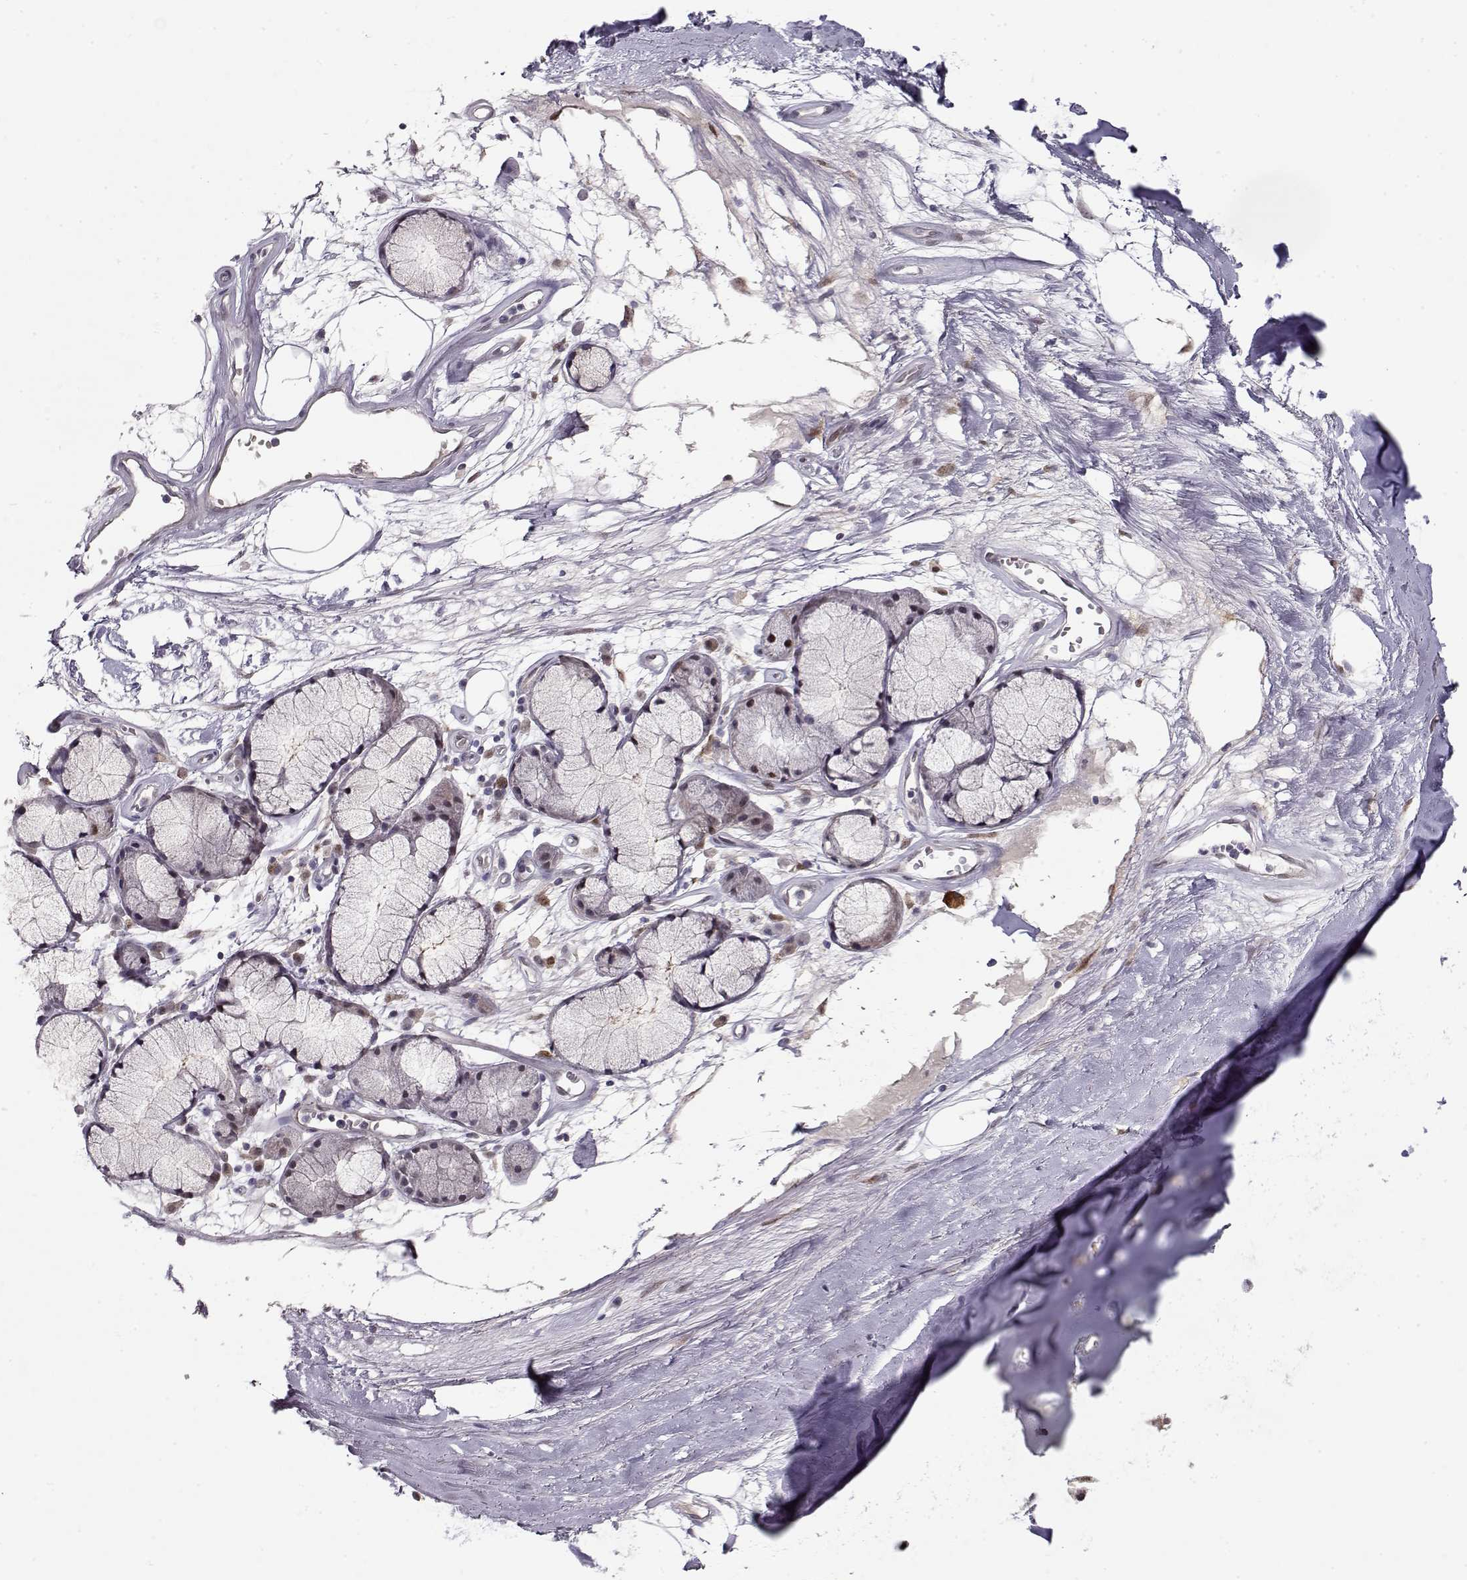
{"staining": {"intensity": "negative", "quantity": "none", "location": "none"}, "tissue": "adipose tissue", "cell_type": "Adipocytes", "image_type": "normal", "snomed": [{"axis": "morphology", "description": "Normal tissue, NOS"}, {"axis": "morphology", "description": "Squamous cell carcinoma, NOS"}, {"axis": "topography", "description": "Cartilage tissue"}, {"axis": "topography", "description": "Lung"}], "caption": "A photomicrograph of adipose tissue stained for a protein displays no brown staining in adipocytes. (DAB immunohistochemistry (IHC) with hematoxylin counter stain).", "gene": "CDK4", "patient": {"sex": "male", "age": 66}}